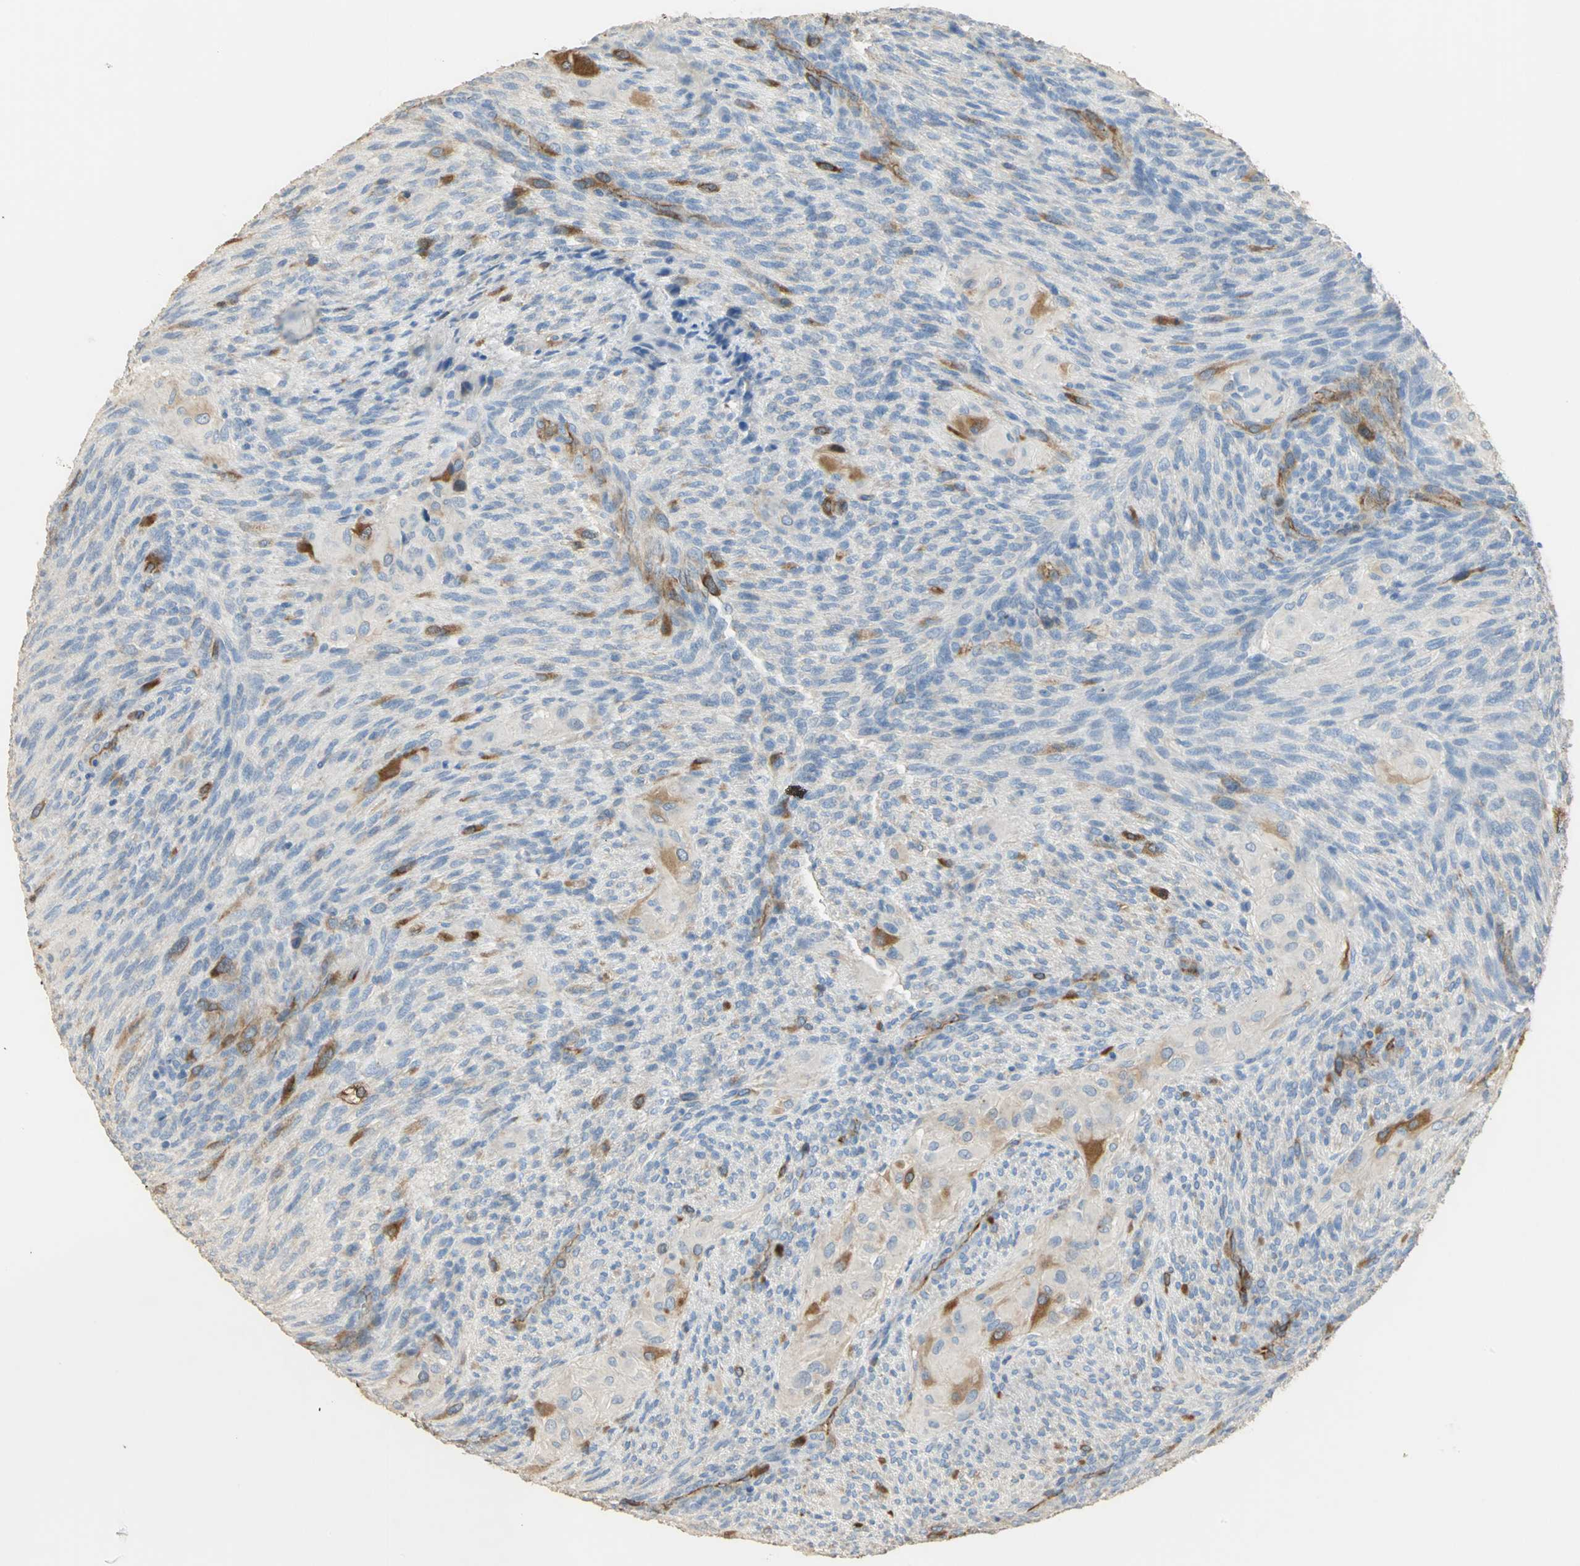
{"staining": {"intensity": "strong", "quantity": "<25%", "location": "cytoplasmic/membranous"}, "tissue": "glioma", "cell_type": "Tumor cells", "image_type": "cancer", "snomed": [{"axis": "morphology", "description": "Glioma, malignant, High grade"}, {"axis": "topography", "description": "Cerebral cortex"}], "caption": "DAB immunohistochemical staining of glioma reveals strong cytoplasmic/membranous protein expression in about <25% of tumor cells.", "gene": "DLGAP5", "patient": {"sex": "female", "age": 55}}